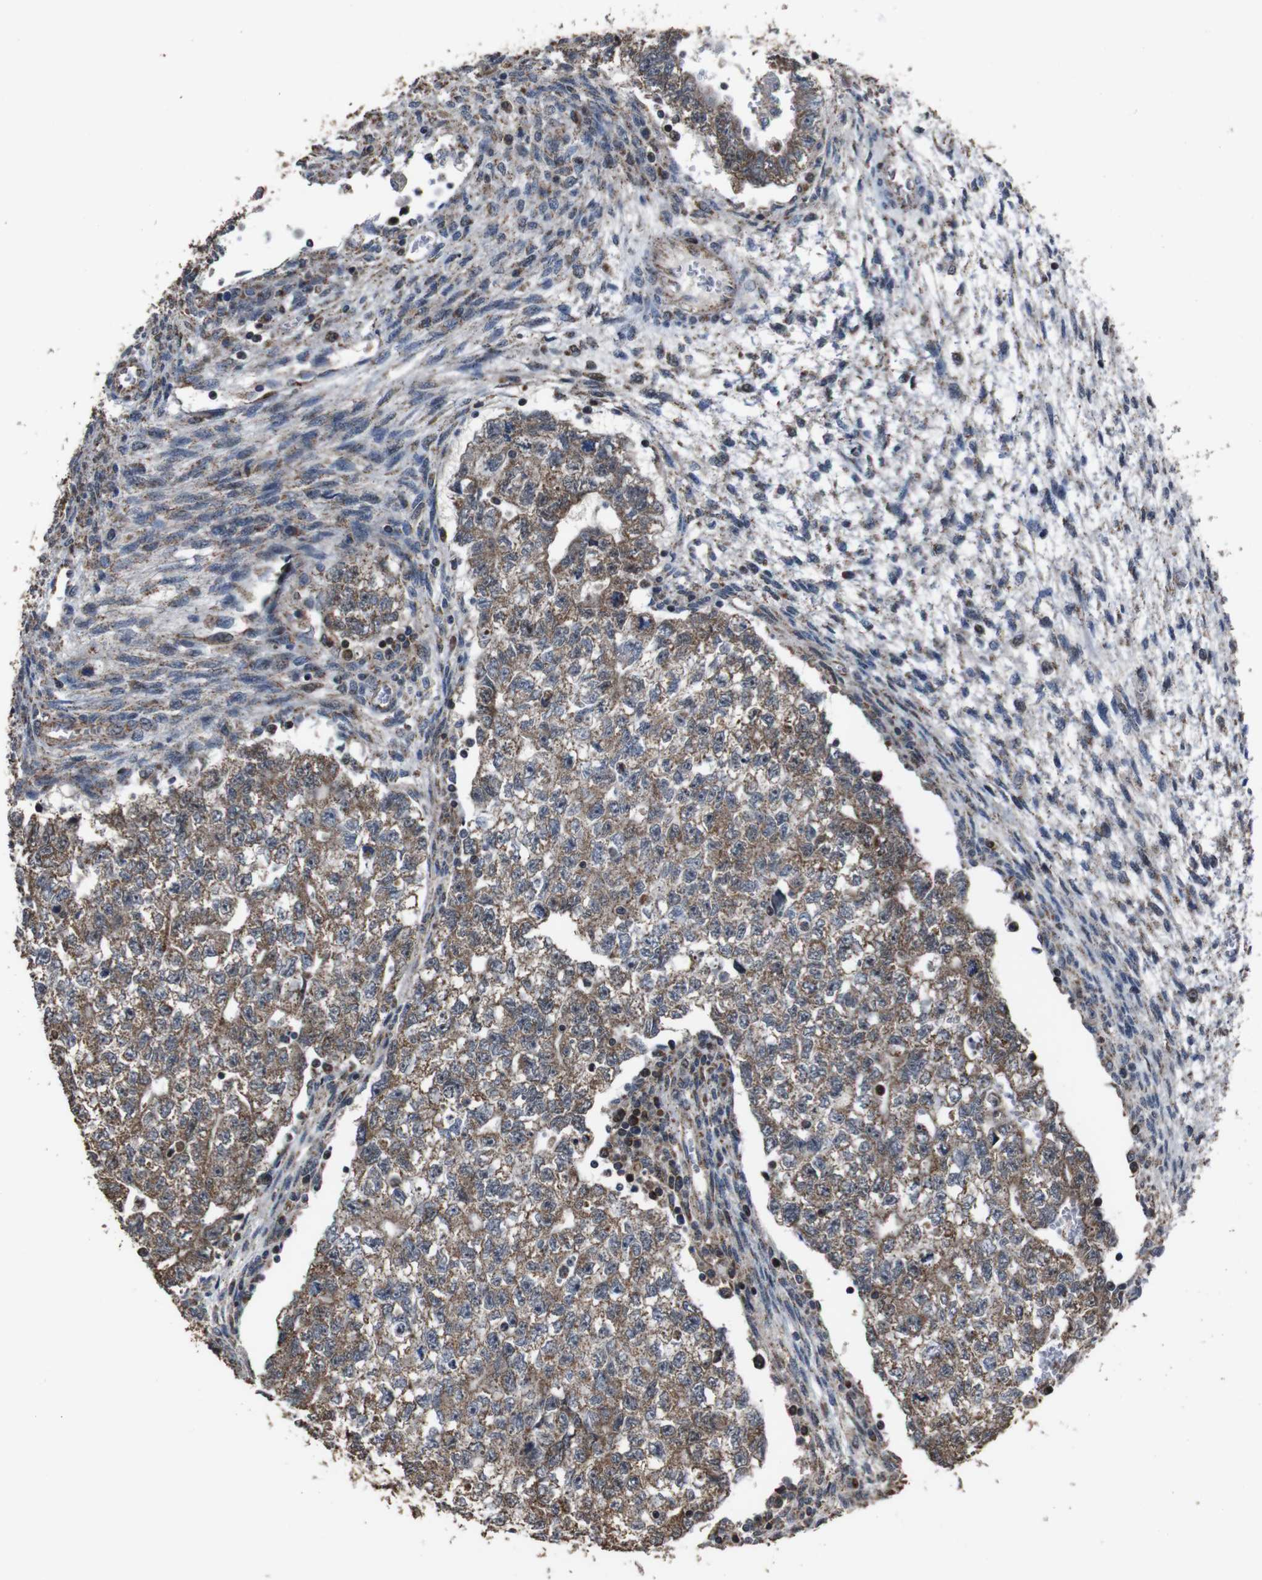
{"staining": {"intensity": "moderate", "quantity": ">75%", "location": "cytoplasmic/membranous,nuclear"}, "tissue": "testis cancer", "cell_type": "Tumor cells", "image_type": "cancer", "snomed": [{"axis": "morphology", "description": "Seminoma, NOS"}, {"axis": "morphology", "description": "Carcinoma, Embryonal, NOS"}, {"axis": "topography", "description": "Testis"}], "caption": "Embryonal carcinoma (testis) stained for a protein displays moderate cytoplasmic/membranous and nuclear positivity in tumor cells.", "gene": "SNN", "patient": {"sex": "male", "age": 38}}